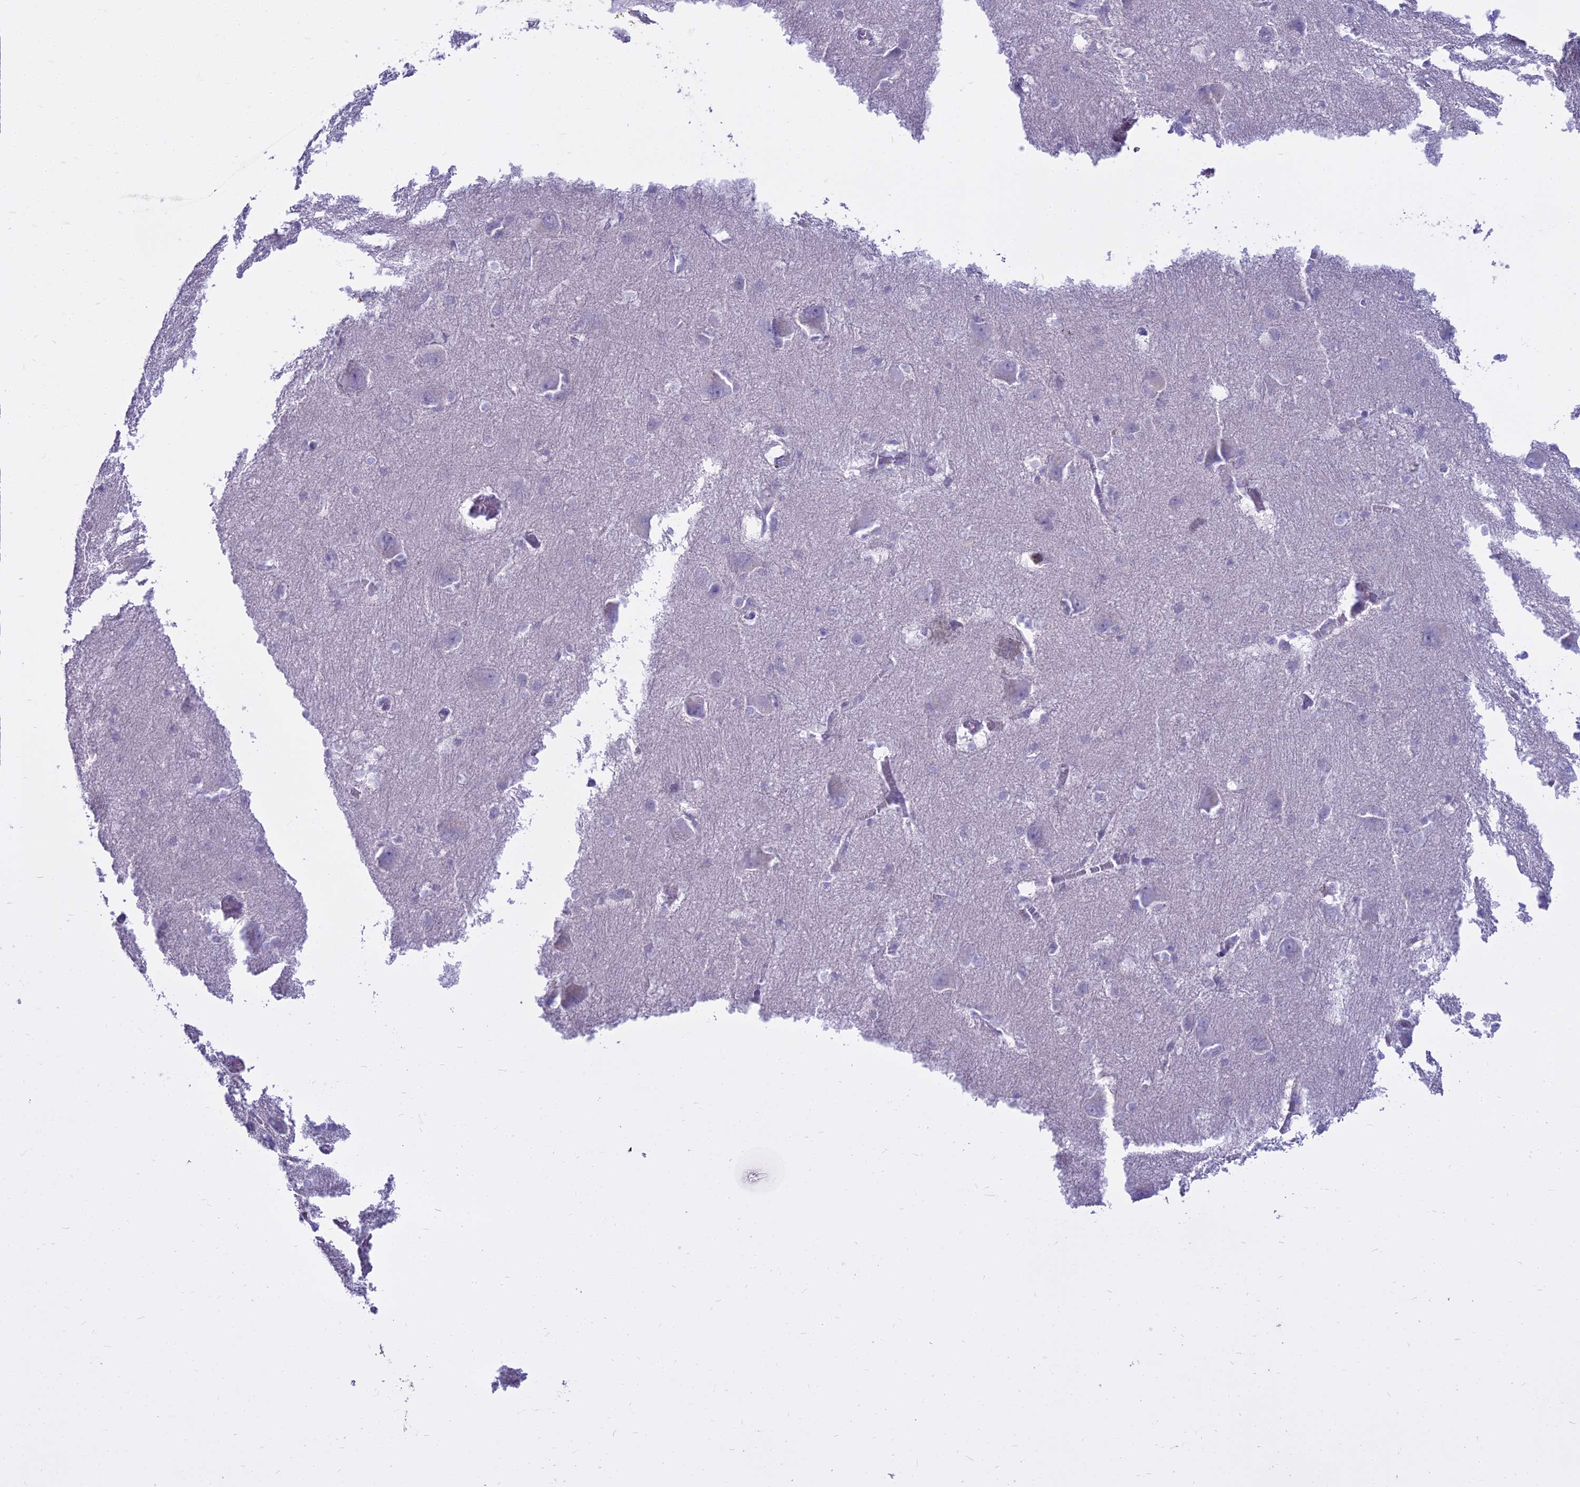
{"staining": {"intensity": "negative", "quantity": "none", "location": "none"}, "tissue": "caudate", "cell_type": "Glial cells", "image_type": "normal", "snomed": [{"axis": "morphology", "description": "Normal tissue, NOS"}, {"axis": "topography", "description": "Lateral ventricle wall"}], "caption": "Human caudate stained for a protein using IHC displays no staining in glial cells.", "gene": "OSTN", "patient": {"sex": "male", "age": 37}}